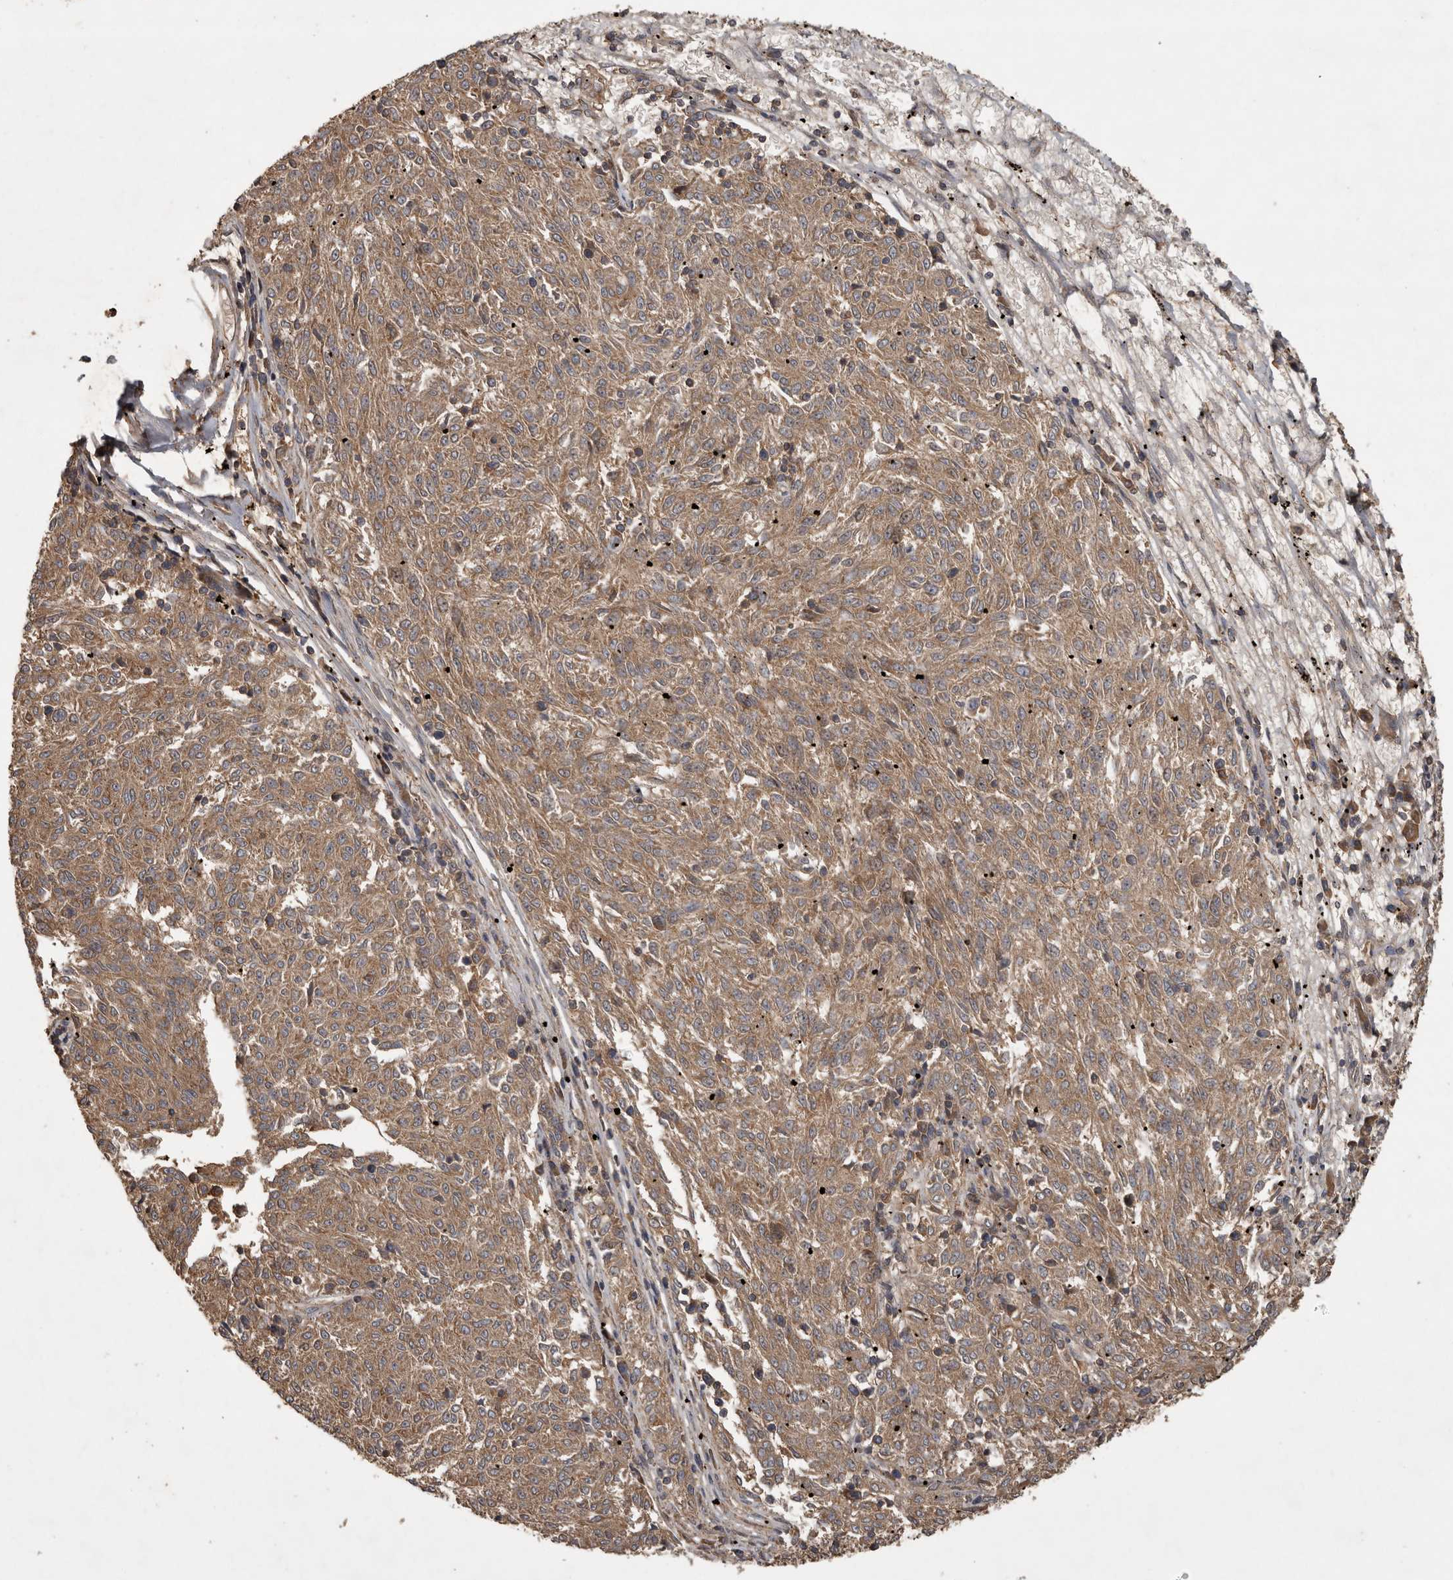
{"staining": {"intensity": "moderate", "quantity": ">75%", "location": "cytoplasmic/membranous"}, "tissue": "melanoma", "cell_type": "Tumor cells", "image_type": "cancer", "snomed": [{"axis": "morphology", "description": "Malignant melanoma, NOS"}, {"axis": "topography", "description": "Skin"}], "caption": "Immunohistochemistry image of neoplastic tissue: human melanoma stained using IHC reveals medium levels of moderate protein expression localized specifically in the cytoplasmic/membranous of tumor cells, appearing as a cytoplasmic/membranous brown color.", "gene": "TRMT61B", "patient": {"sex": "female", "age": 72}}